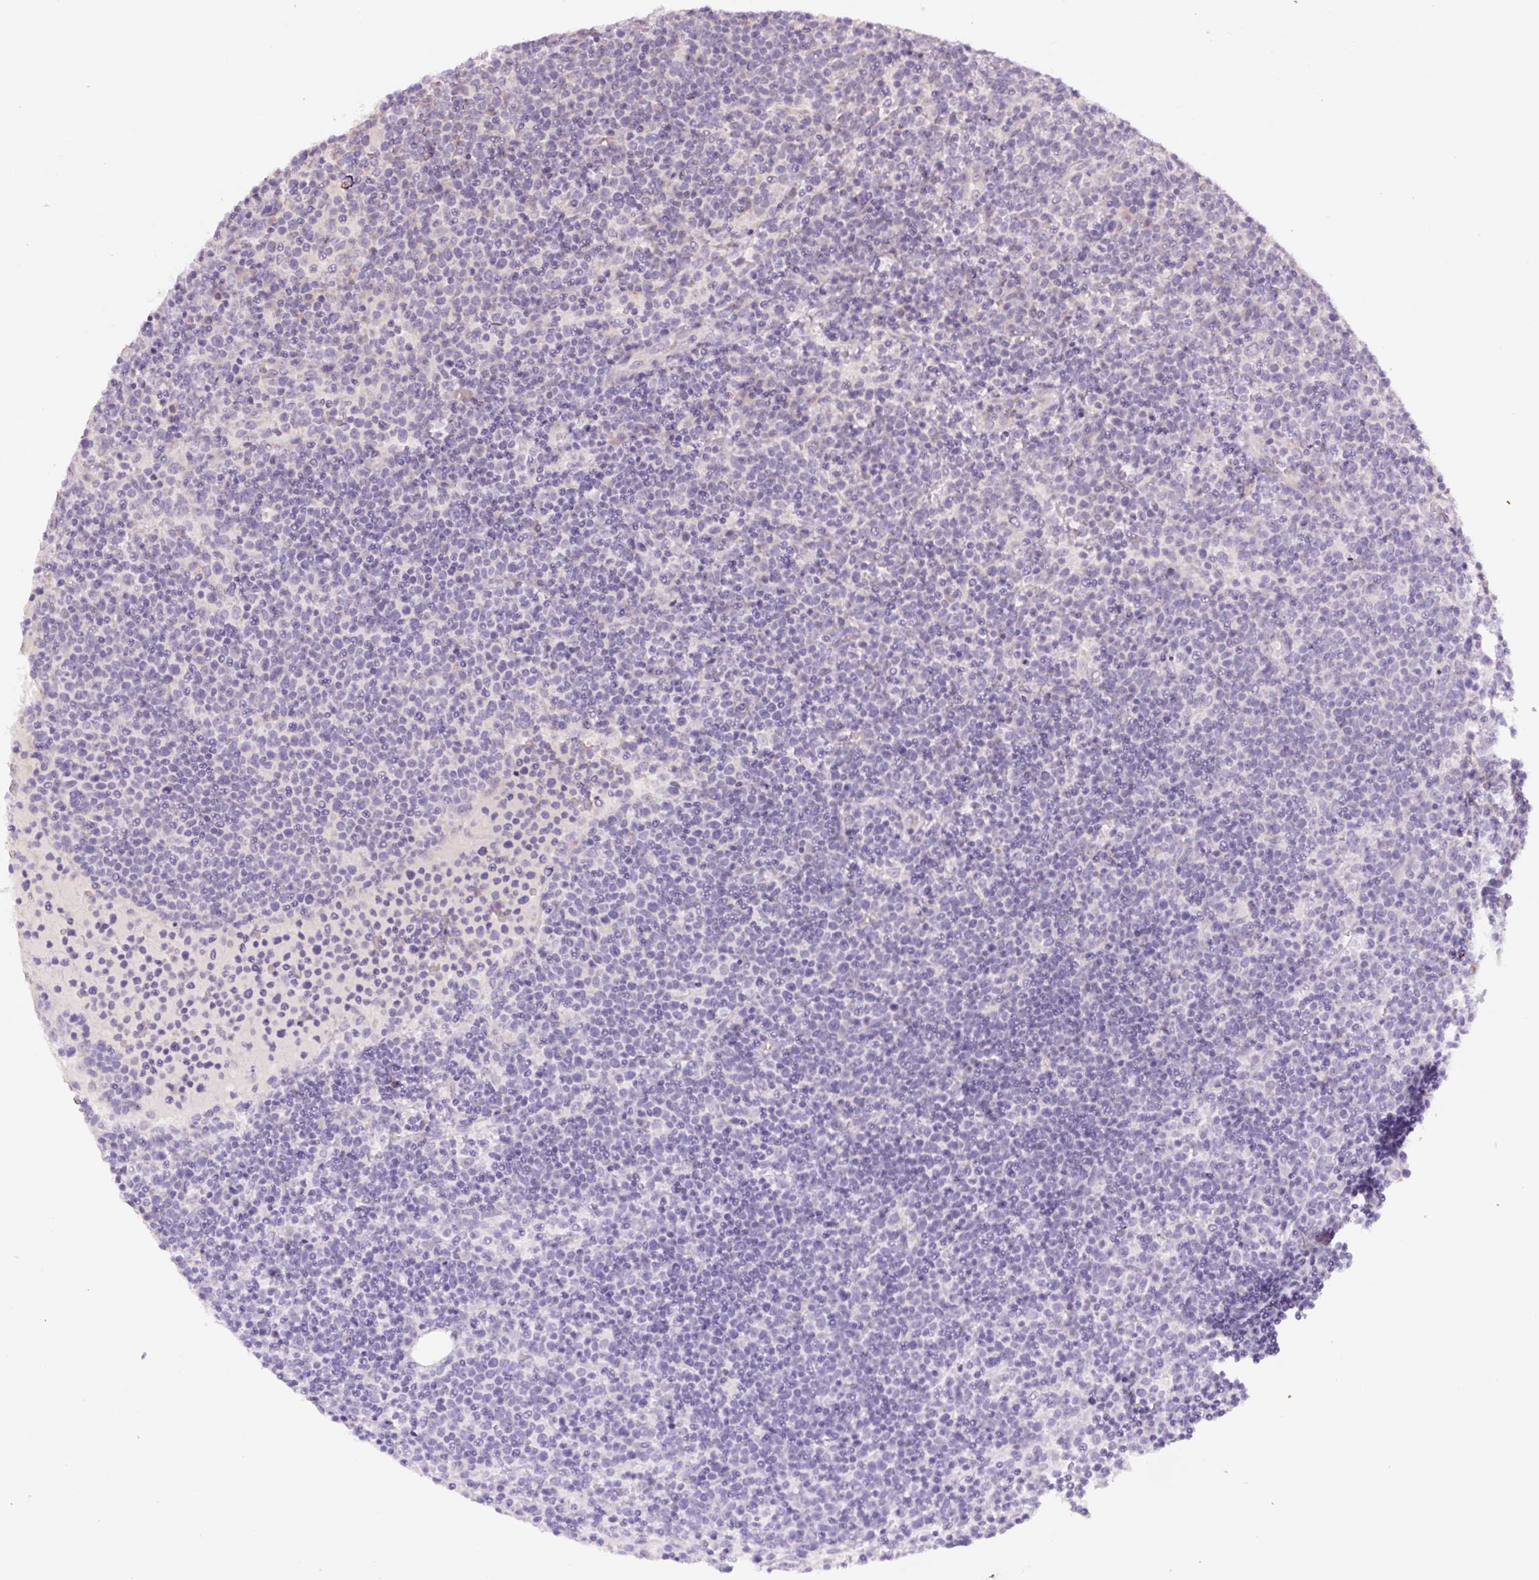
{"staining": {"intensity": "negative", "quantity": "none", "location": "none"}, "tissue": "lymphoma", "cell_type": "Tumor cells", "image_type": "cancer", "snomed": [{"axis": "morphology", "description": "Malignant lymphoma, non-Hodgkin's type, High grade"}, {"axis": "topography", "description": "Lymph node"}], "caption": "Human malignant lymphoma, non-Hodgkin's type (high-grade) stained for a protein using immunohistochemistry (IHC) exhibits no expression in tumor cells.", "gene": "YIF1B", "patient": {"sex": "male", "age": 61}}